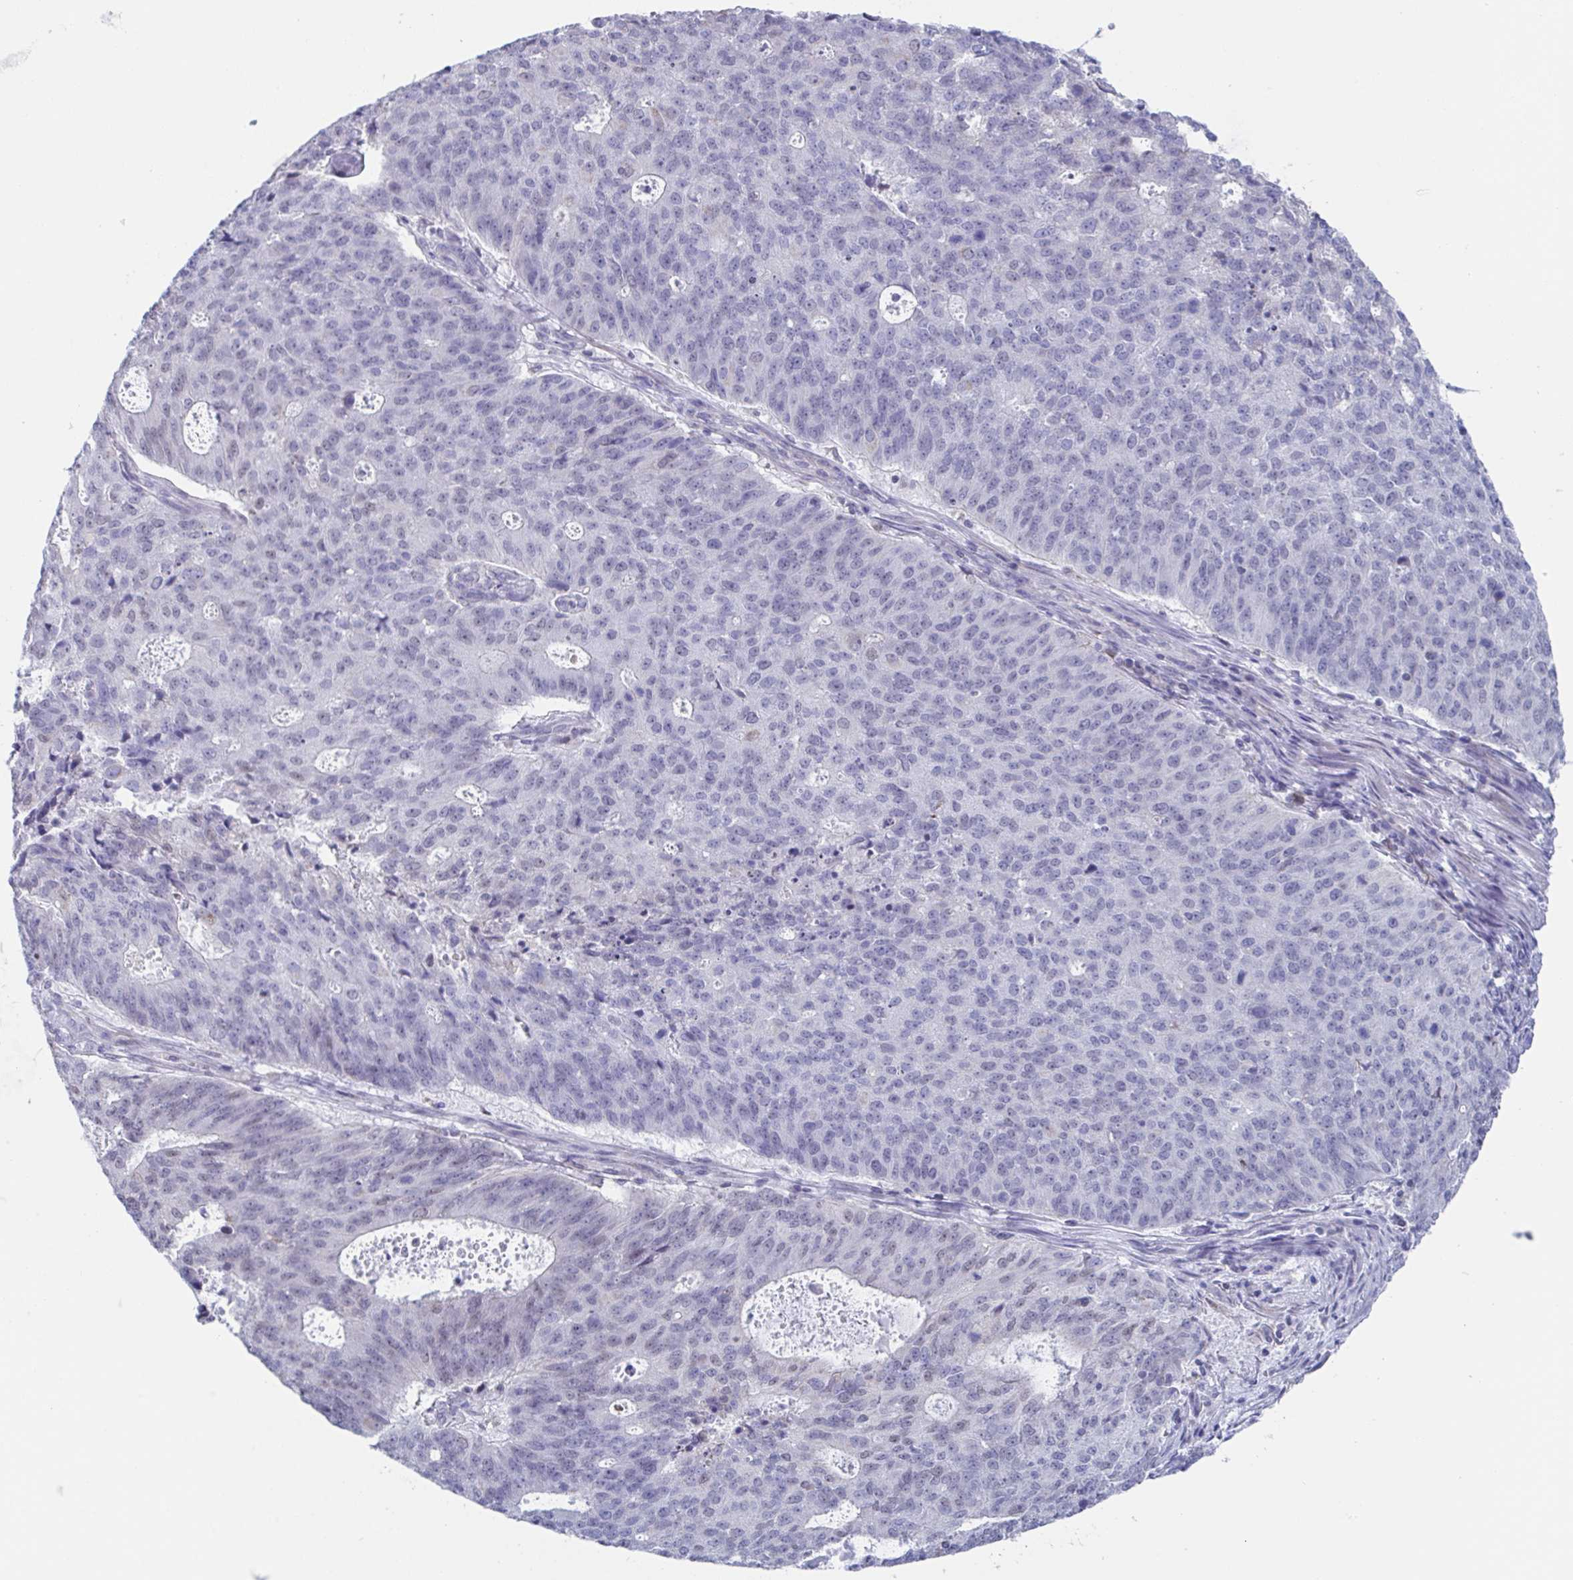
{"staining": {"intensity": "negative", "quantity": "none", "location": "none"}, "tissue": "endometrial cancer", "cell_type": "Tumor cells", "image_type": "cancer", "snomed": [{"axis": "morphology", "description": "Adenocarcinoma, NOS"}, {"axis": "topography", "description": "Endometrium"}], "caption": "There is no significant staining in tumor cells of endometrial adenocarcinoma.", "gene": "PBOV1", "patient": {"sex": "female", "age": 82}}